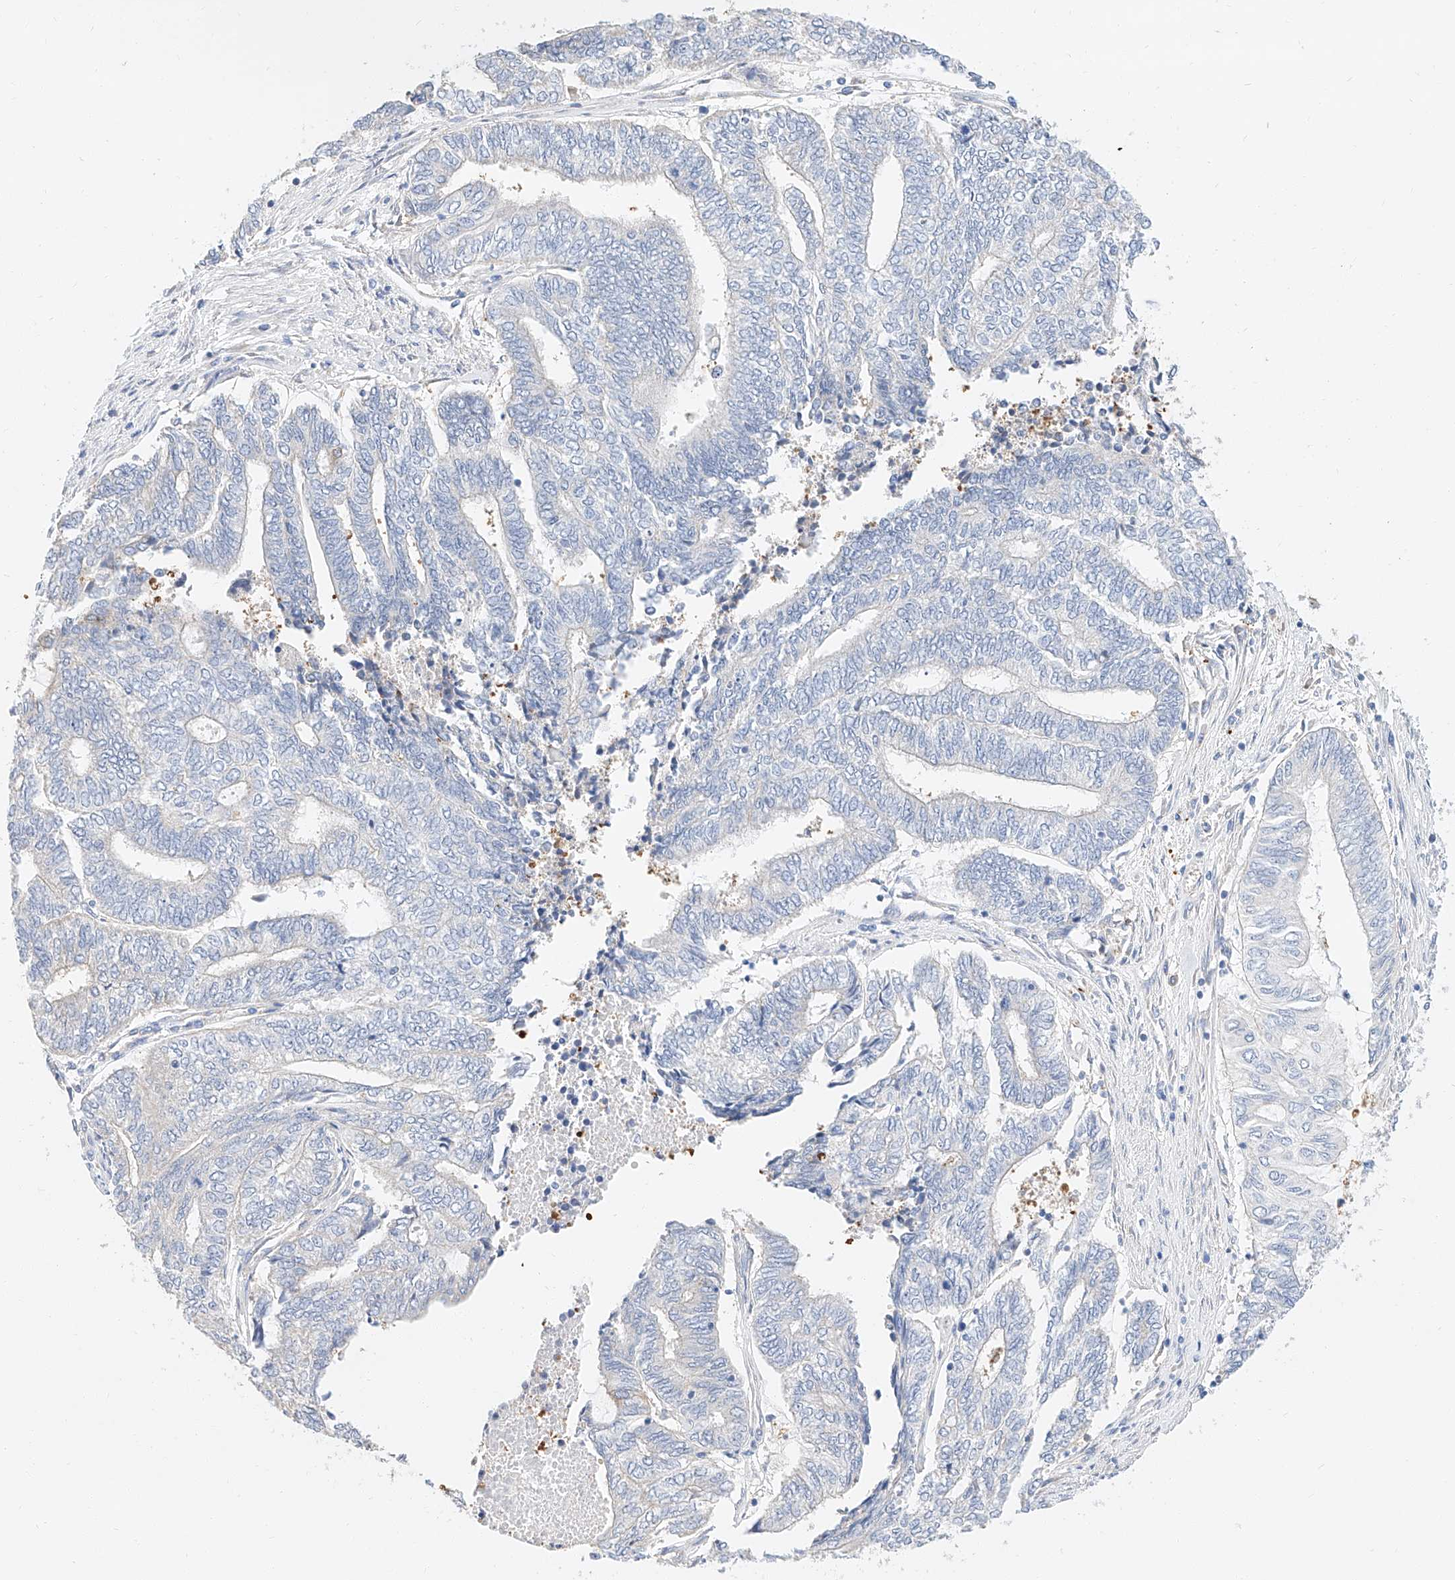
{"staining": {"intensity": "negative", "quantity": "none", "location": "none"}, "tissue": "endometrial cancer", "cell_type": "Tumor cells", "image_type": "cancer", "snomed": [{"axis": "morphology", "description": "Adenocarcinoma, NOS"}, {"axis": "topography", "description": "Uterus"}, {"axis": "topography", "description": "Endometrium"}], "caption": "This is an immunohistochemistry (IHC) micrograph of human endometrial adenocarcinoma. There is no expression in tumor cells.", "gene": "GLMN", "patient": {"sex": "female", "age": 70}}